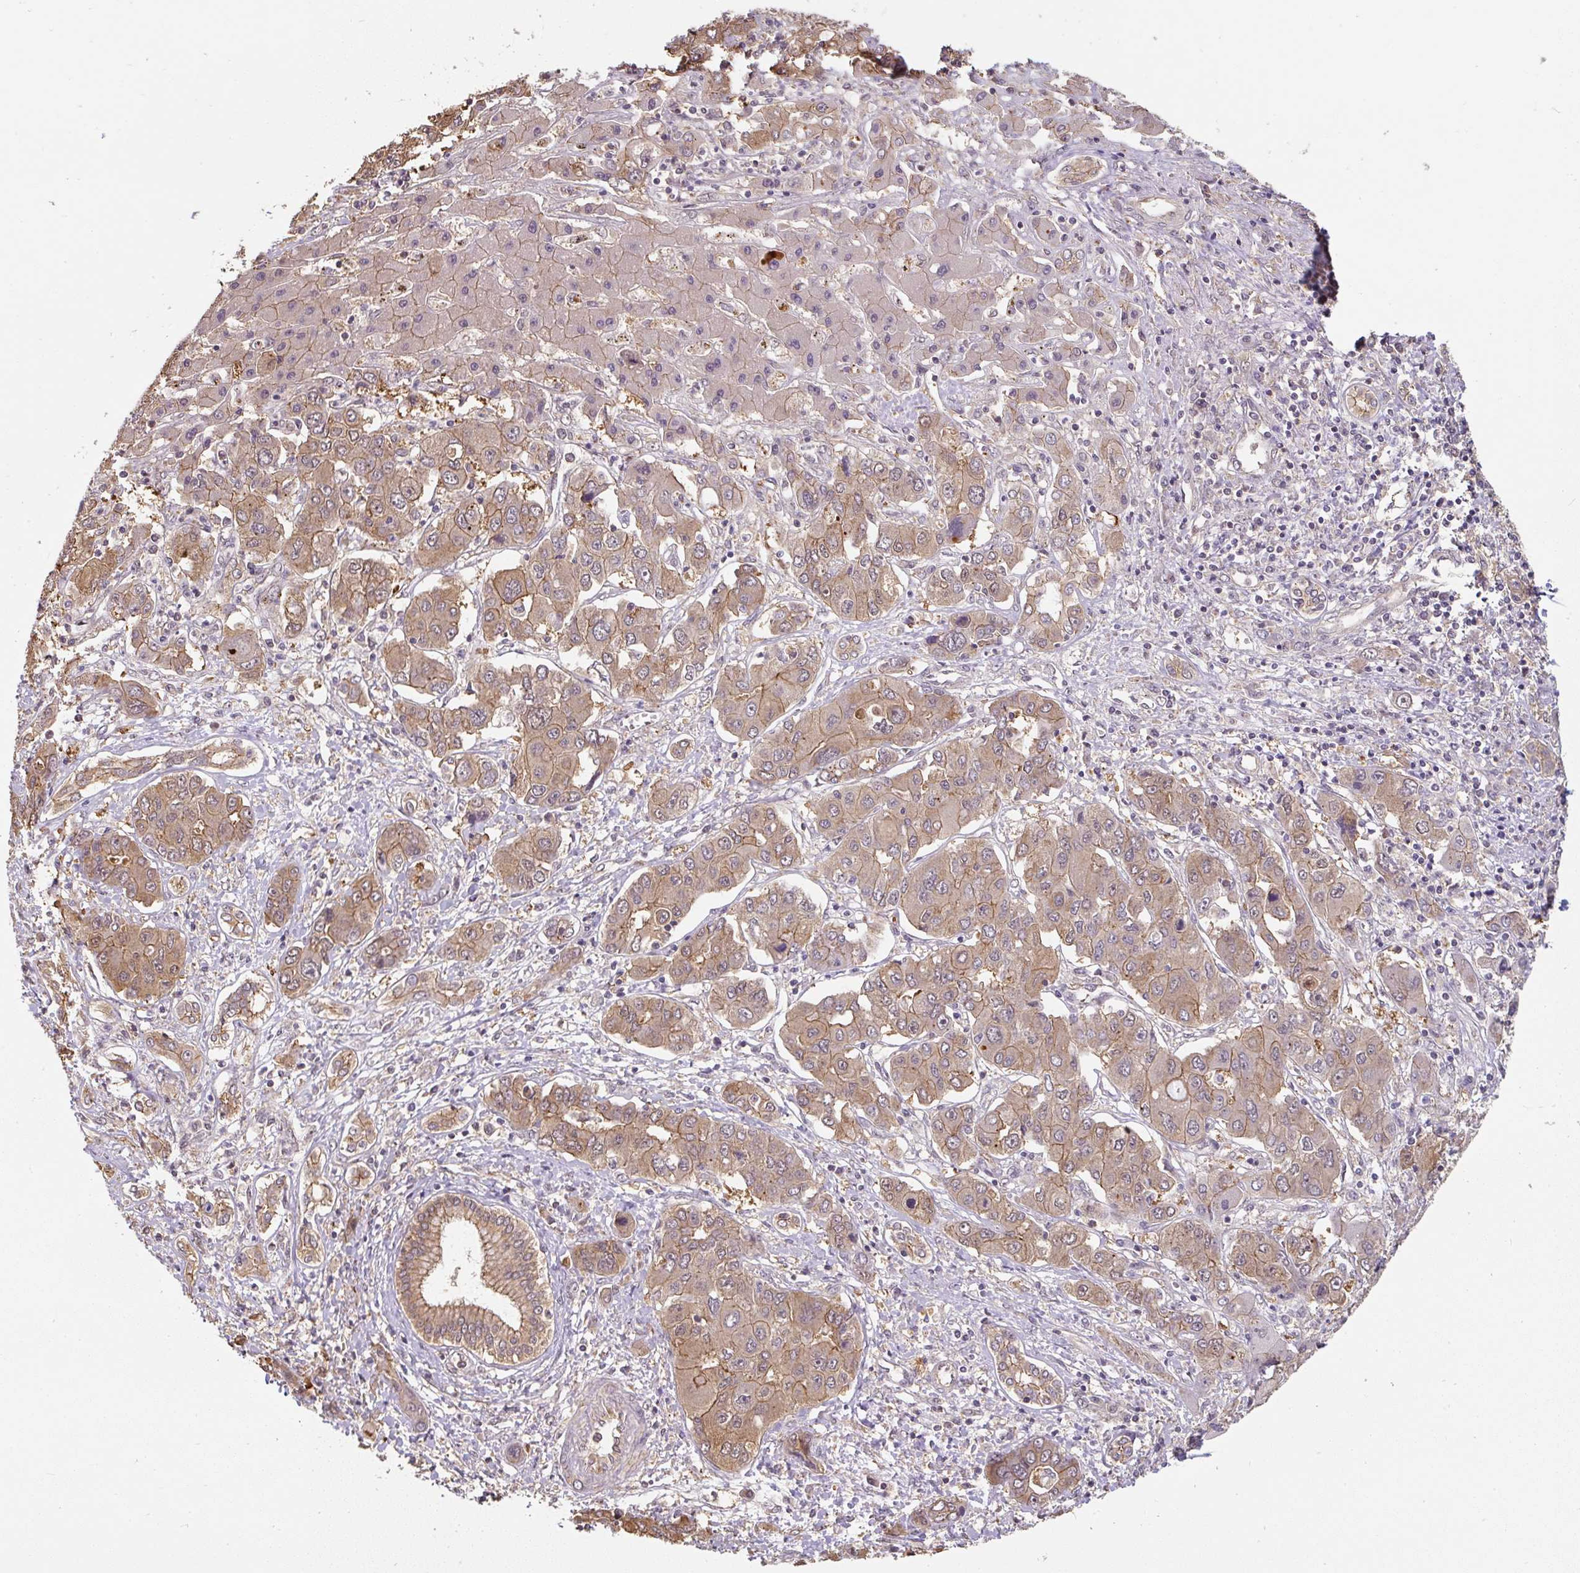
{"staining": {"intensity": "moderate", "quantity": ">75%", "location": "cytoplasmic/membranous"}, "tissue": "liver cancer", "cell_type": "Tumor cells", "image_type": "cancer", "snomed": [{"axis": "morphology", "description": "Cholangiocarcinoma"}, {"axis": "topography", "description": "Liver"}], "caption": "Immunohistochemistry (IHC) (DAB) staining of human liver cholangiocarcinoma exhibits moderate cytoplasmic/membranous protein expression in approximately >75% of tumor cells.", "gene": "ST13", "patient": {"sex": "male", "age": 67}}